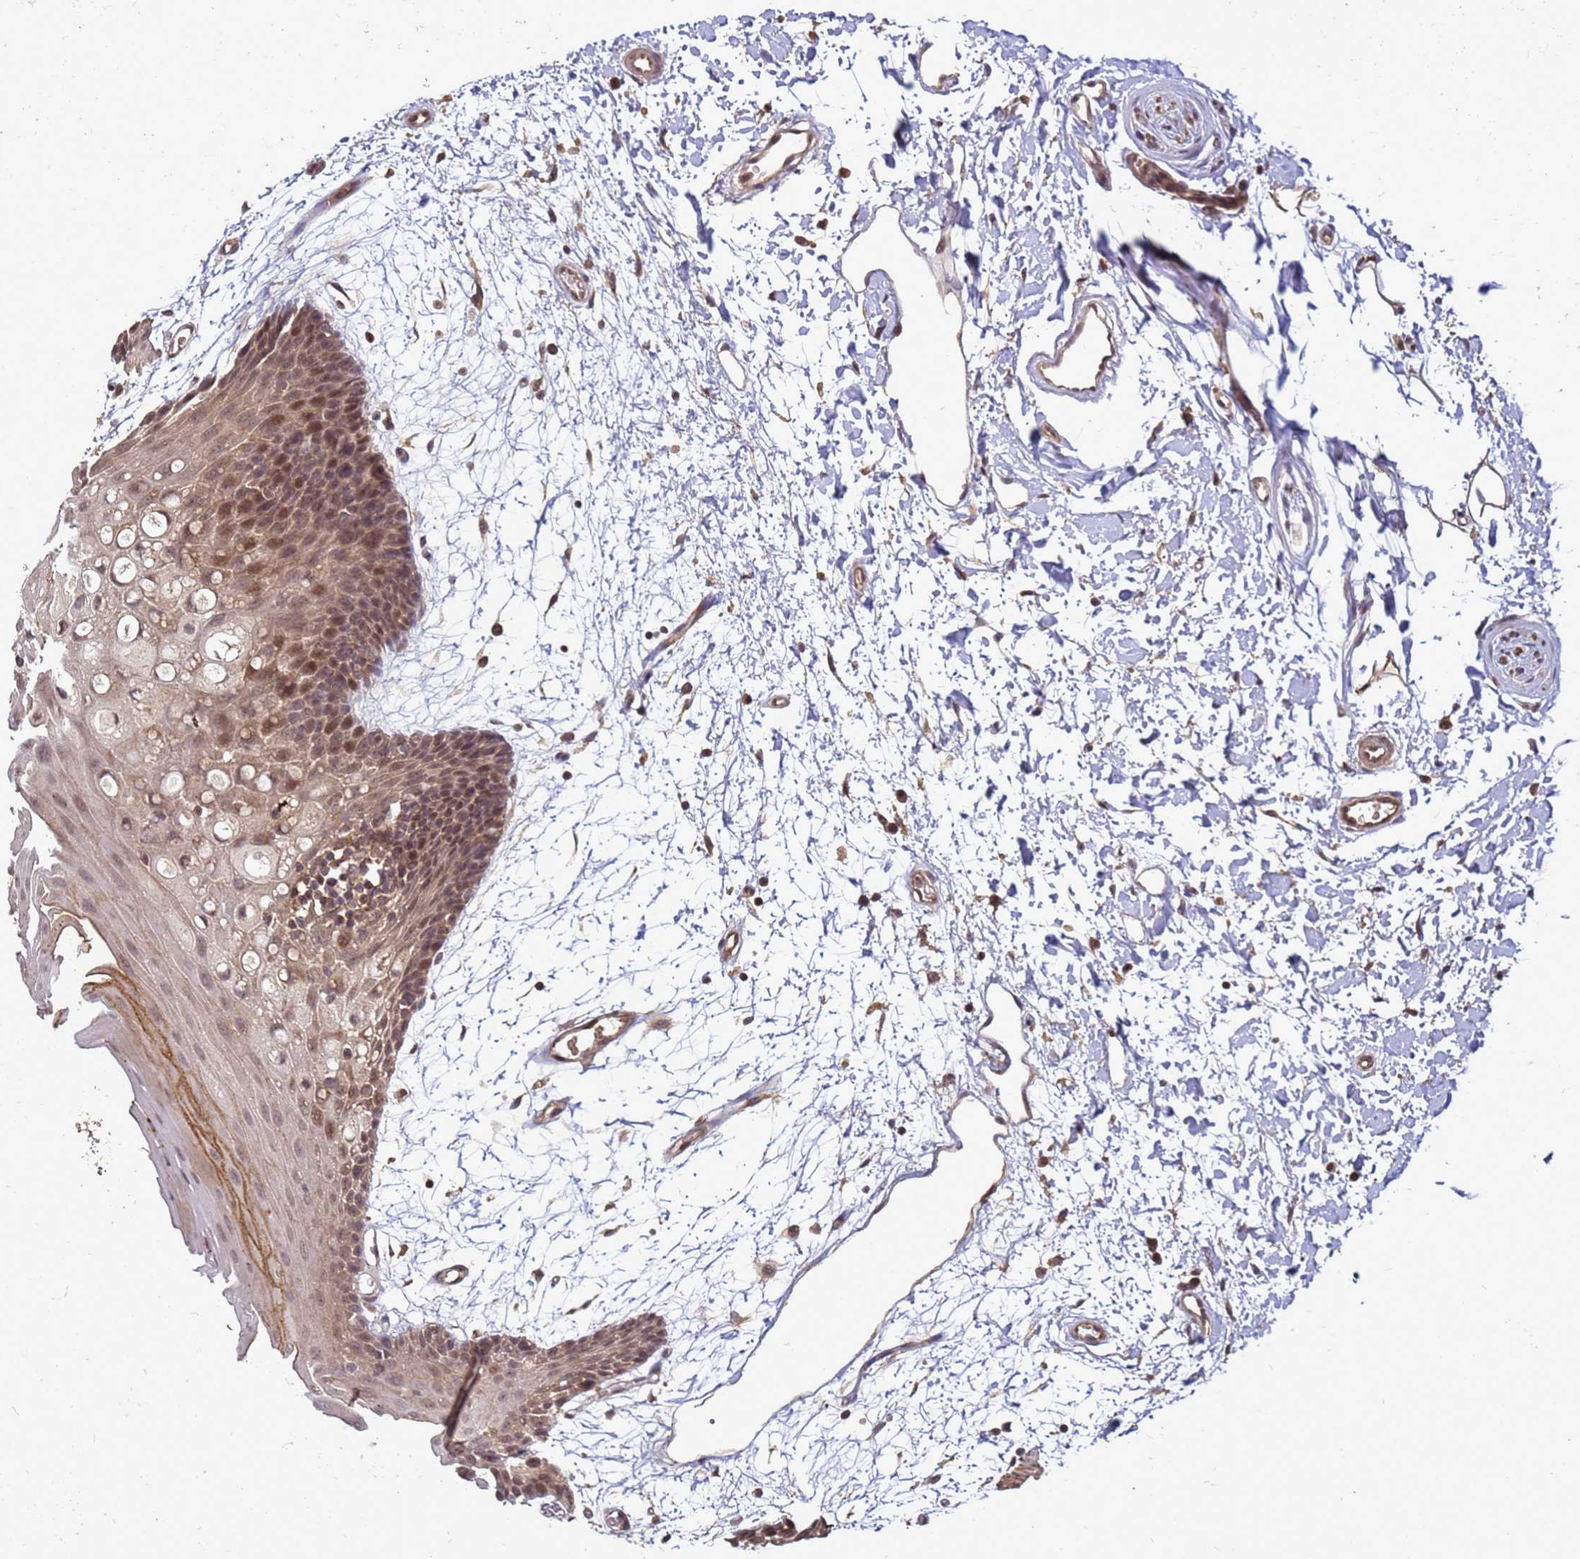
{"staining": {"intensity": "moderate", "quantity": ">75%", "location": "cytoplasmic/membranous,nuclear"}, "tissue": "oral mucosa", "cell_type": "Squamous epithelial cells", "image_type": "normal", "snomed": [{"axis": "morphology", "description": "Normal tissue, NOS"}, {"axis": "topography", "description": "Skeletal muscle"}, {"axis": "topography", "description": "Oral tissue"}, {"axis": "topography", "description": "Salivary gland"}, {"axis": "topography", "description": "Peripheral nerve tissue"}], "caption": "High-power microscopy captured an IHC photomicrograph of benign oral mucosa, revealing moderate cytoplasmic/membranous,nuclear staining in approximately >75% of squamous epithelial cells. The protein is stained brown, and the nuclei are stained in blue (DAB IHC with brightfield microscopy, high magnification).", "gene": "CRBN", "patient": {"sex": "male", "age": 54}}